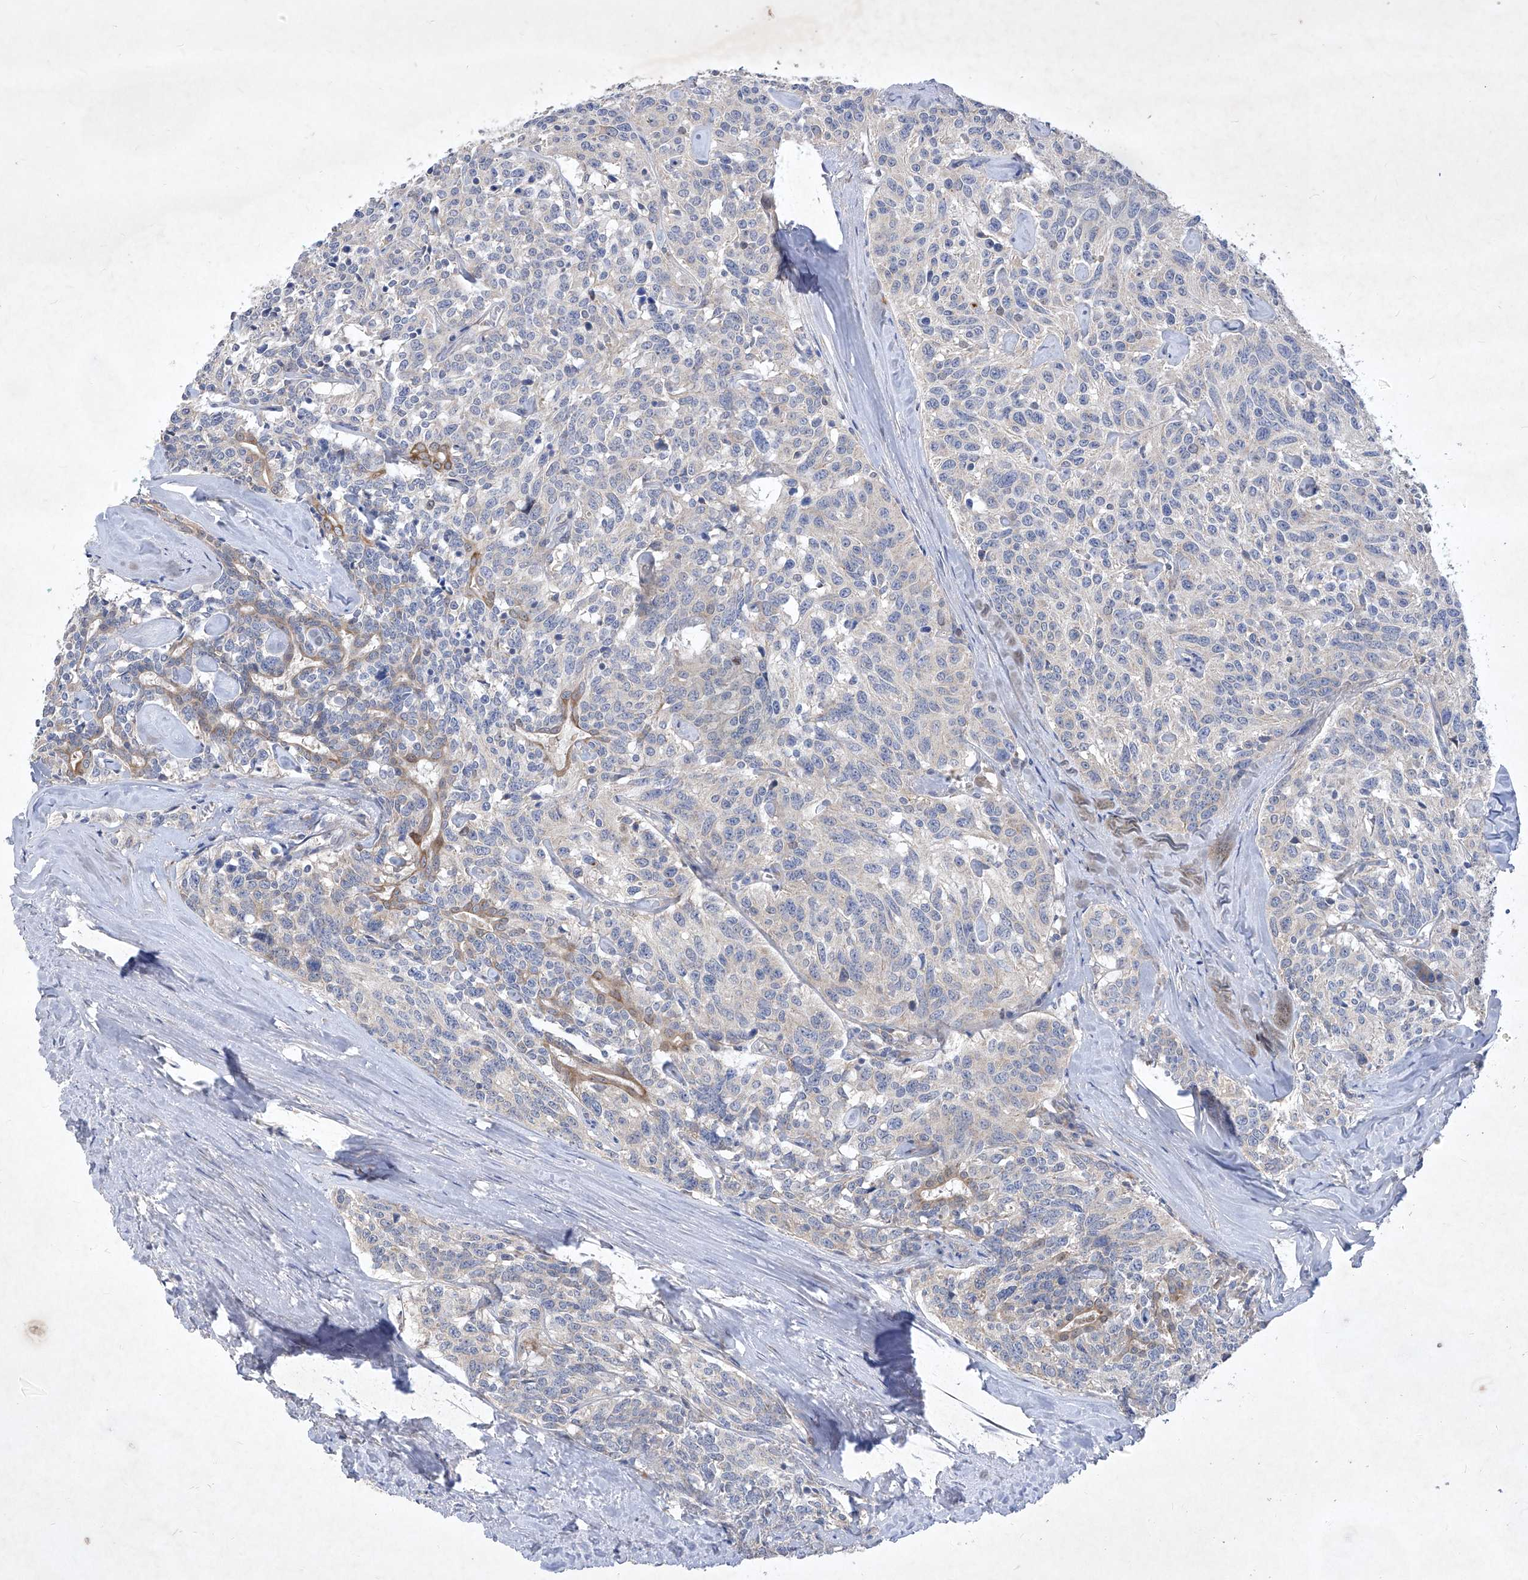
{"staining": {"intensity": "negative", "quantity": "none", "location": "none"}, "tissue": "carcinoid", "cell_type": "Tumor cells", "image_type": "cancer", "snomed": [{"axis": "morphology", "description": "Carcinoid, malignant, NOS"}, {"axis": "topography", "description": "Lung"}], "caption": "A micrograph of carcinoid stained for a protein shows no brown staining in tumor cells.", "gene": "COQ3", "patient": {"sex": "female", "age": 46}}